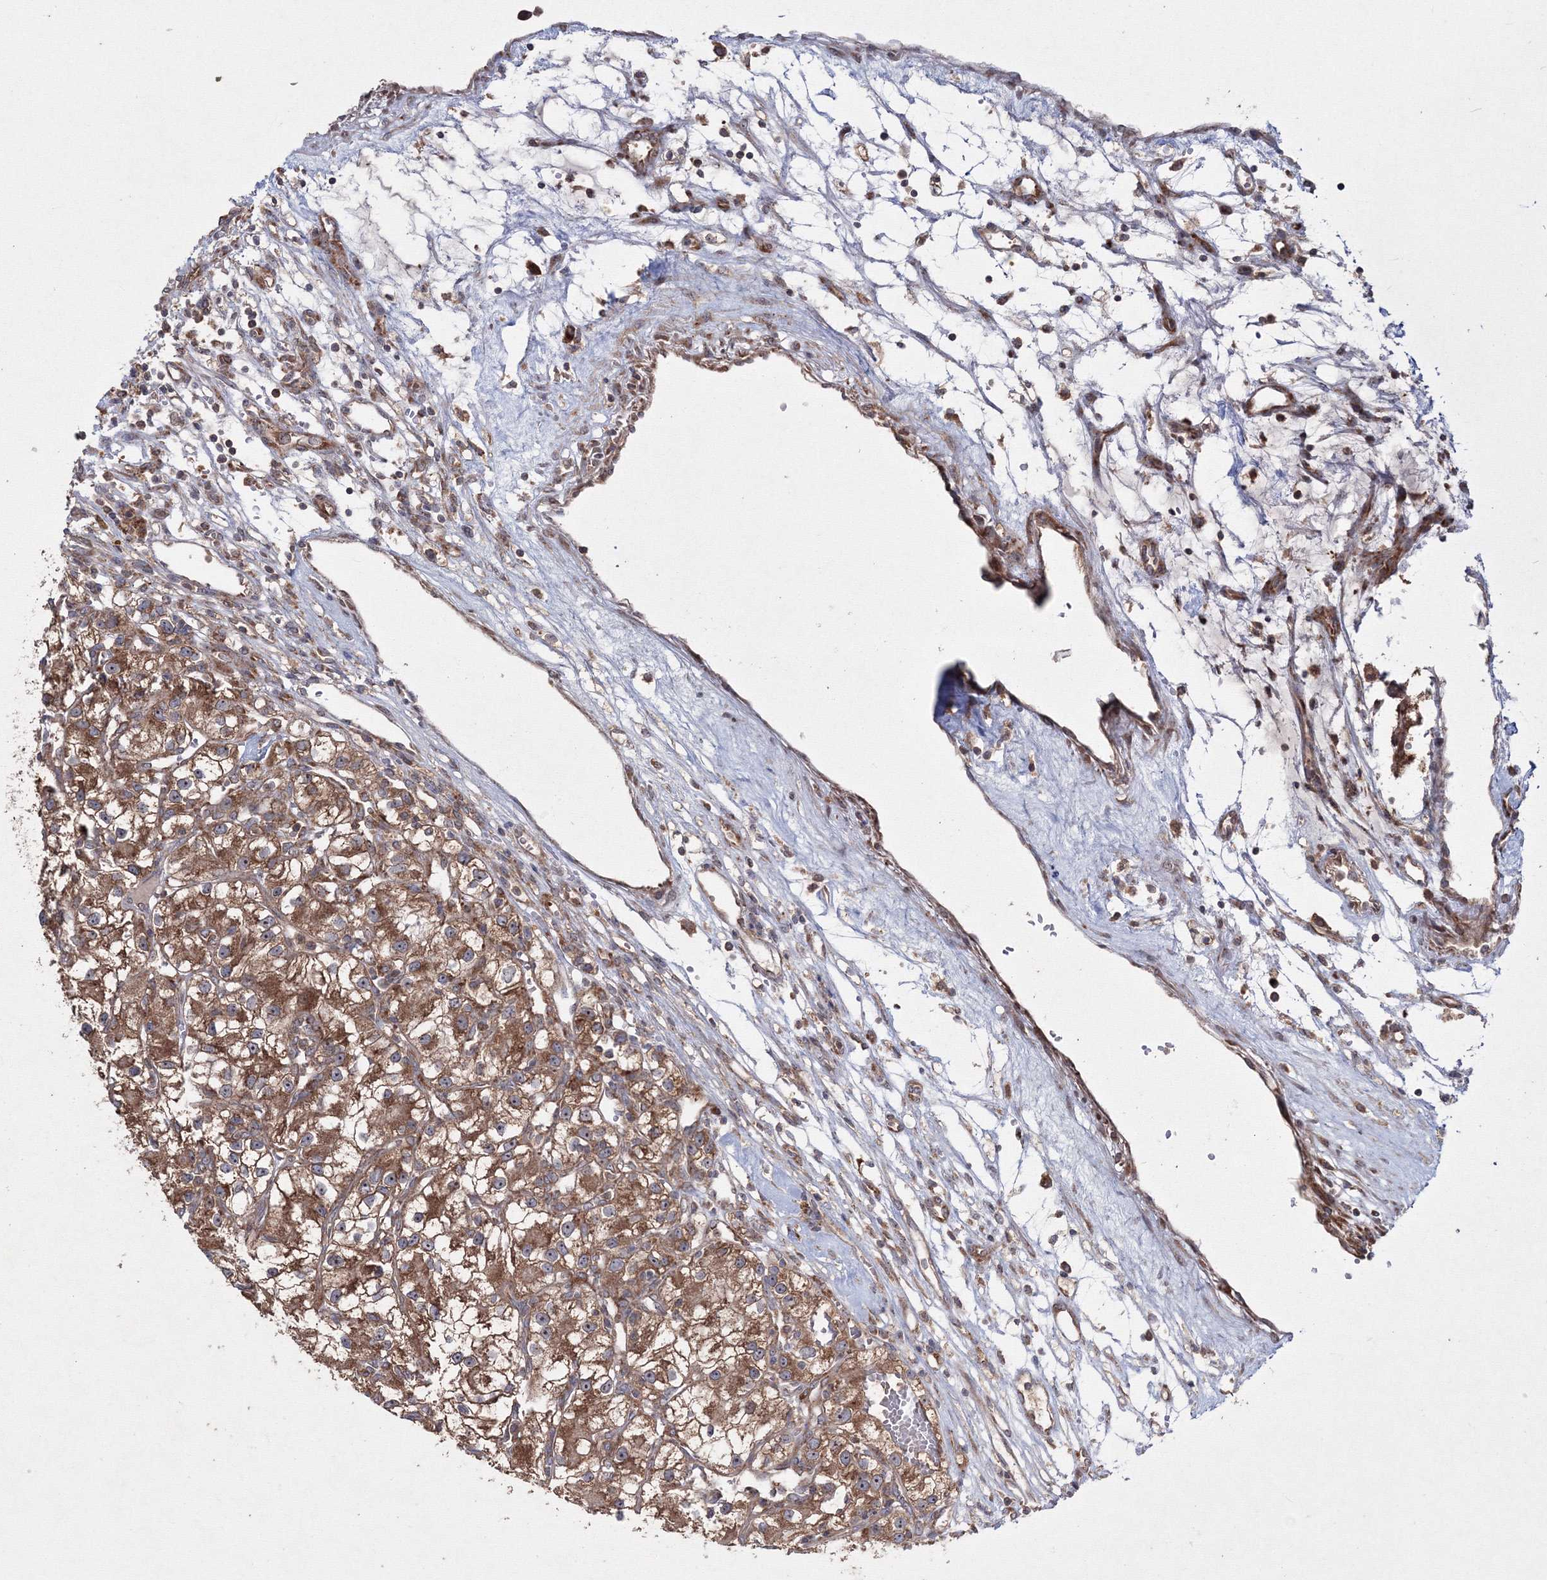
{"staining": {"intensity": "strong", "quantity": ">75%", "location": "cytoplasmic/membranous"}, "tissue": "renal cancer", "cell_type": "Tumor cells", "image_type": "cancer", "snomed": [{"axis": "morphology", "description": "Adenocarcinoma, NOS"}, {"axis": "topography", "description": "Kidney"}], "caption": "Renal cancer (adenocarcinoma) tissue exhibits strong cytoplasmic/membranous staining in approximately >75% of tumor cells, visualized by immunohistochemistry.", "gene": "PEX13", "patient": {"sex": "female", "age": 57}}